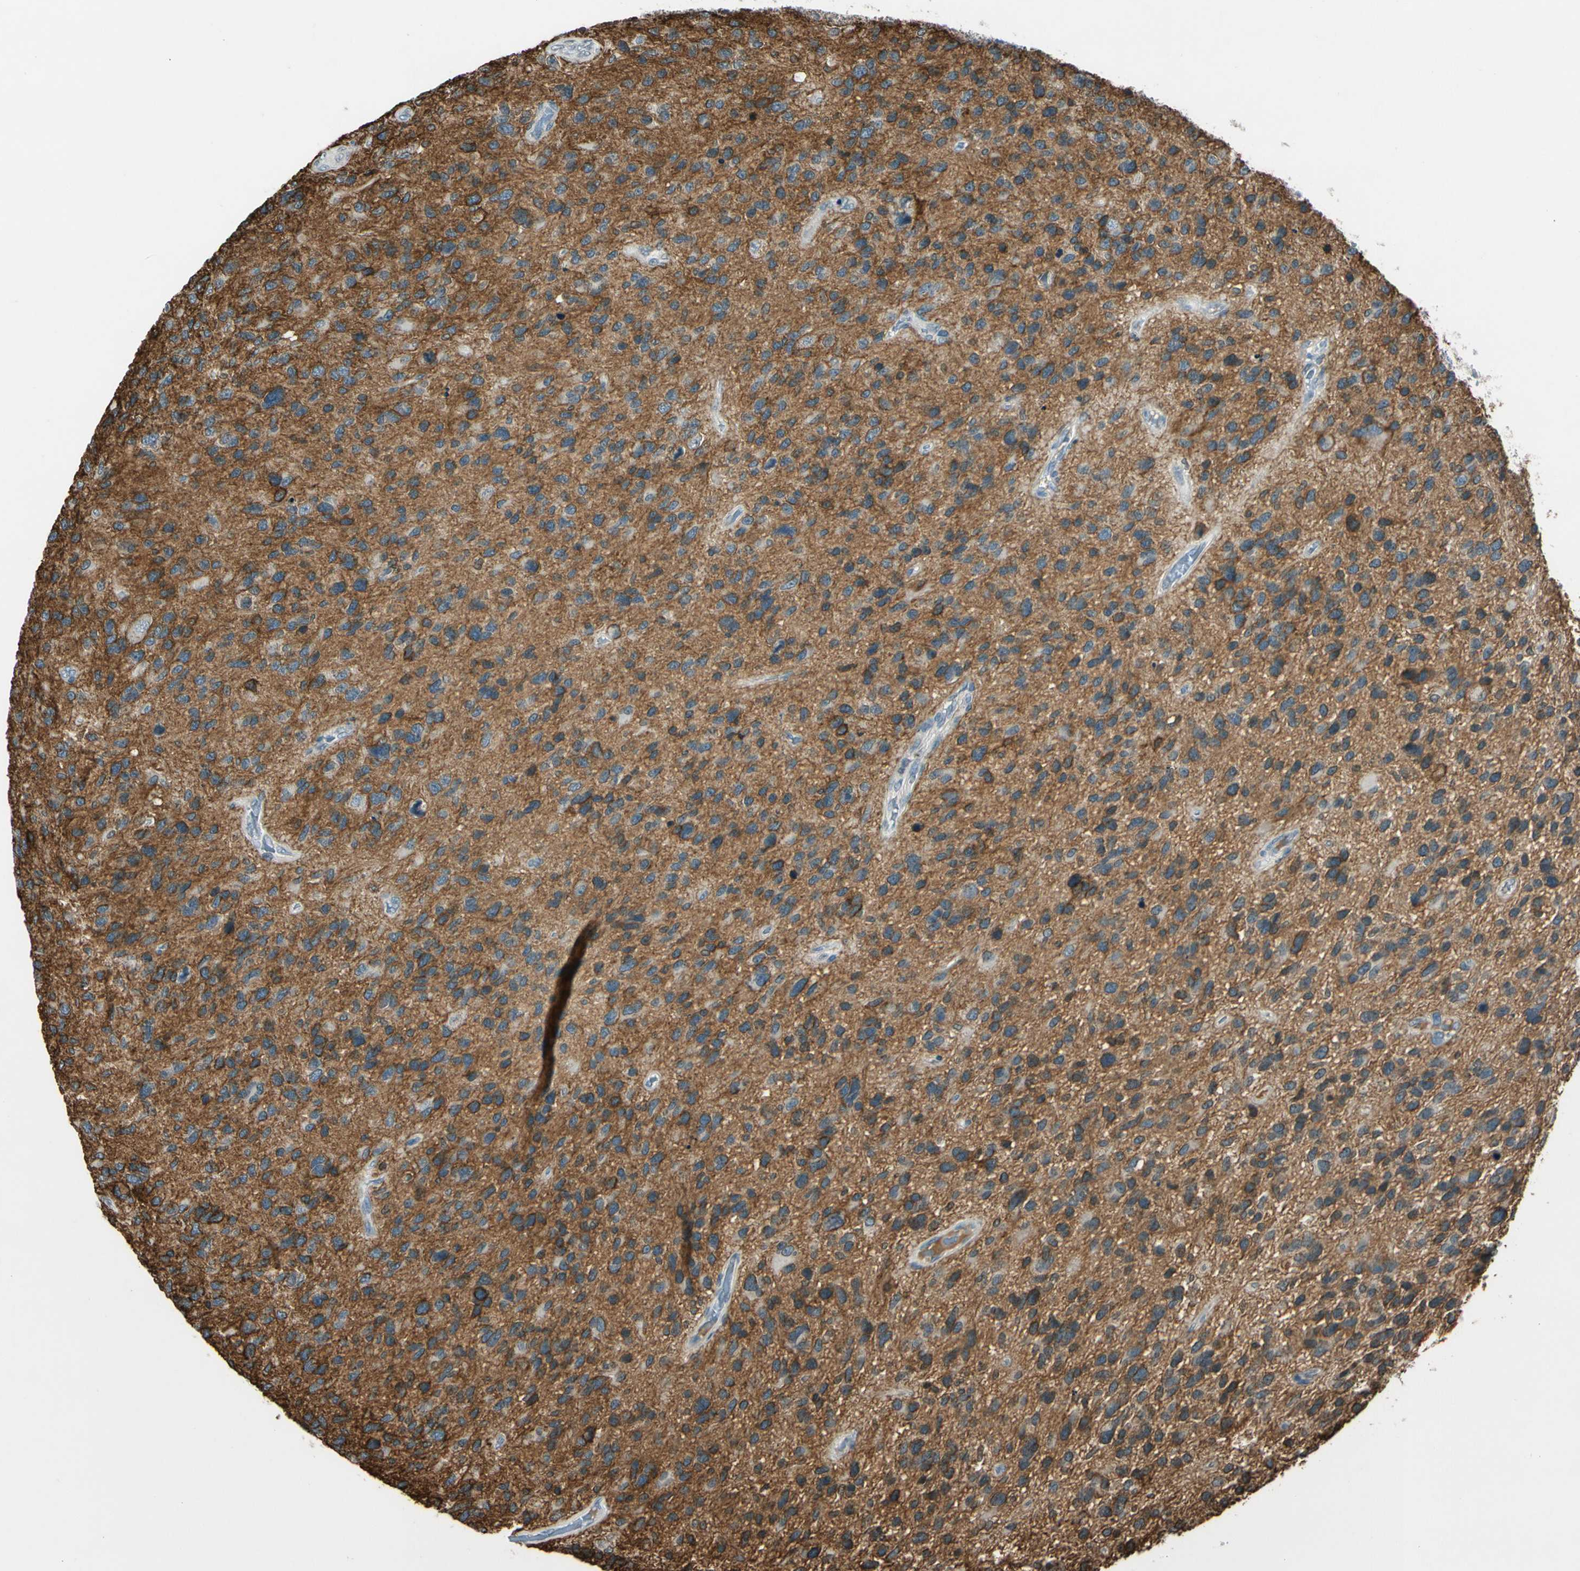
{"staining": {"intensity": "moderate", "quantity": ">75%", "location": "cytoplasmic/membranous"}, "tissue": "glioma", "cell_type": "Tumor cells", "image_type": "cancer", "snomed": [{"axis": "morphology", "description": "Glioma, malignant, High grade"}, {"axis": "topography", "description": "Brain"}], "caption": "This image displays immunohistochemistry staining of high-grade glioma (malignant), with medium moderate cytoplasmic/membranous positivity in approximately >75% of tumor cells.", "gene": "PDPN", "patient": {"sex": "female", "age": 58}}